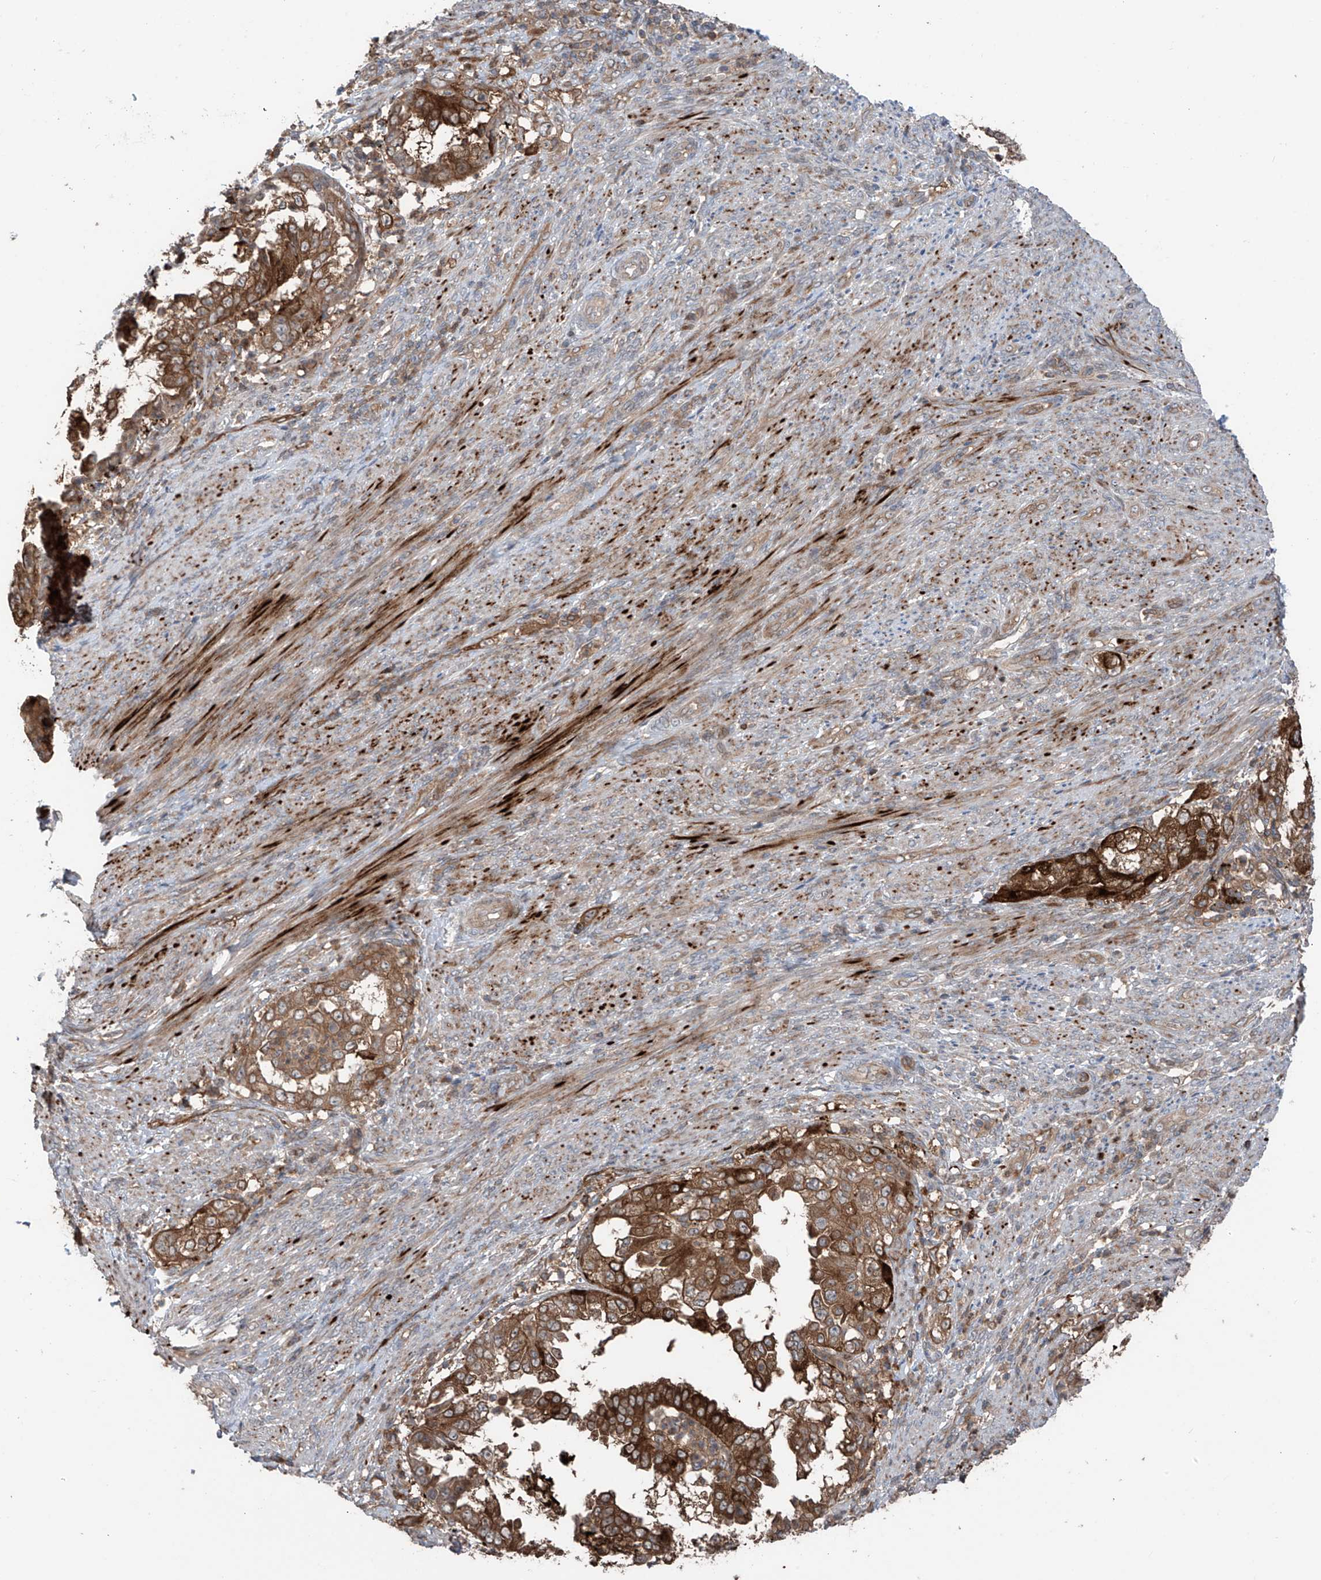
{"staining": {"intensity": "moderate", "quantity": ">75%", "location": "cytoplasmic/membranous"}, "tissue": "endometrial cancer", "cell_type": "Tumor cells", "image_type": "cancer", "snomed": [{"axis": "morphology", "description": "Adenocarcinoma, NOS"}, {"axis": "topography", "description": "Endometrium"}], "caption": "The immunohistochemical stain shows moderate cytoplasmic/membranous expression in tumor cells of endometrial adenocarcinoma tissue. The protein is stained brown, and the nuclei are stained in blue (DAB (3,3'-diaminobenzidine) IHC with brightfield microscopy, high magnification).", "gene": "SAMD3", "patient": {"sex": "female", "age": 85}}